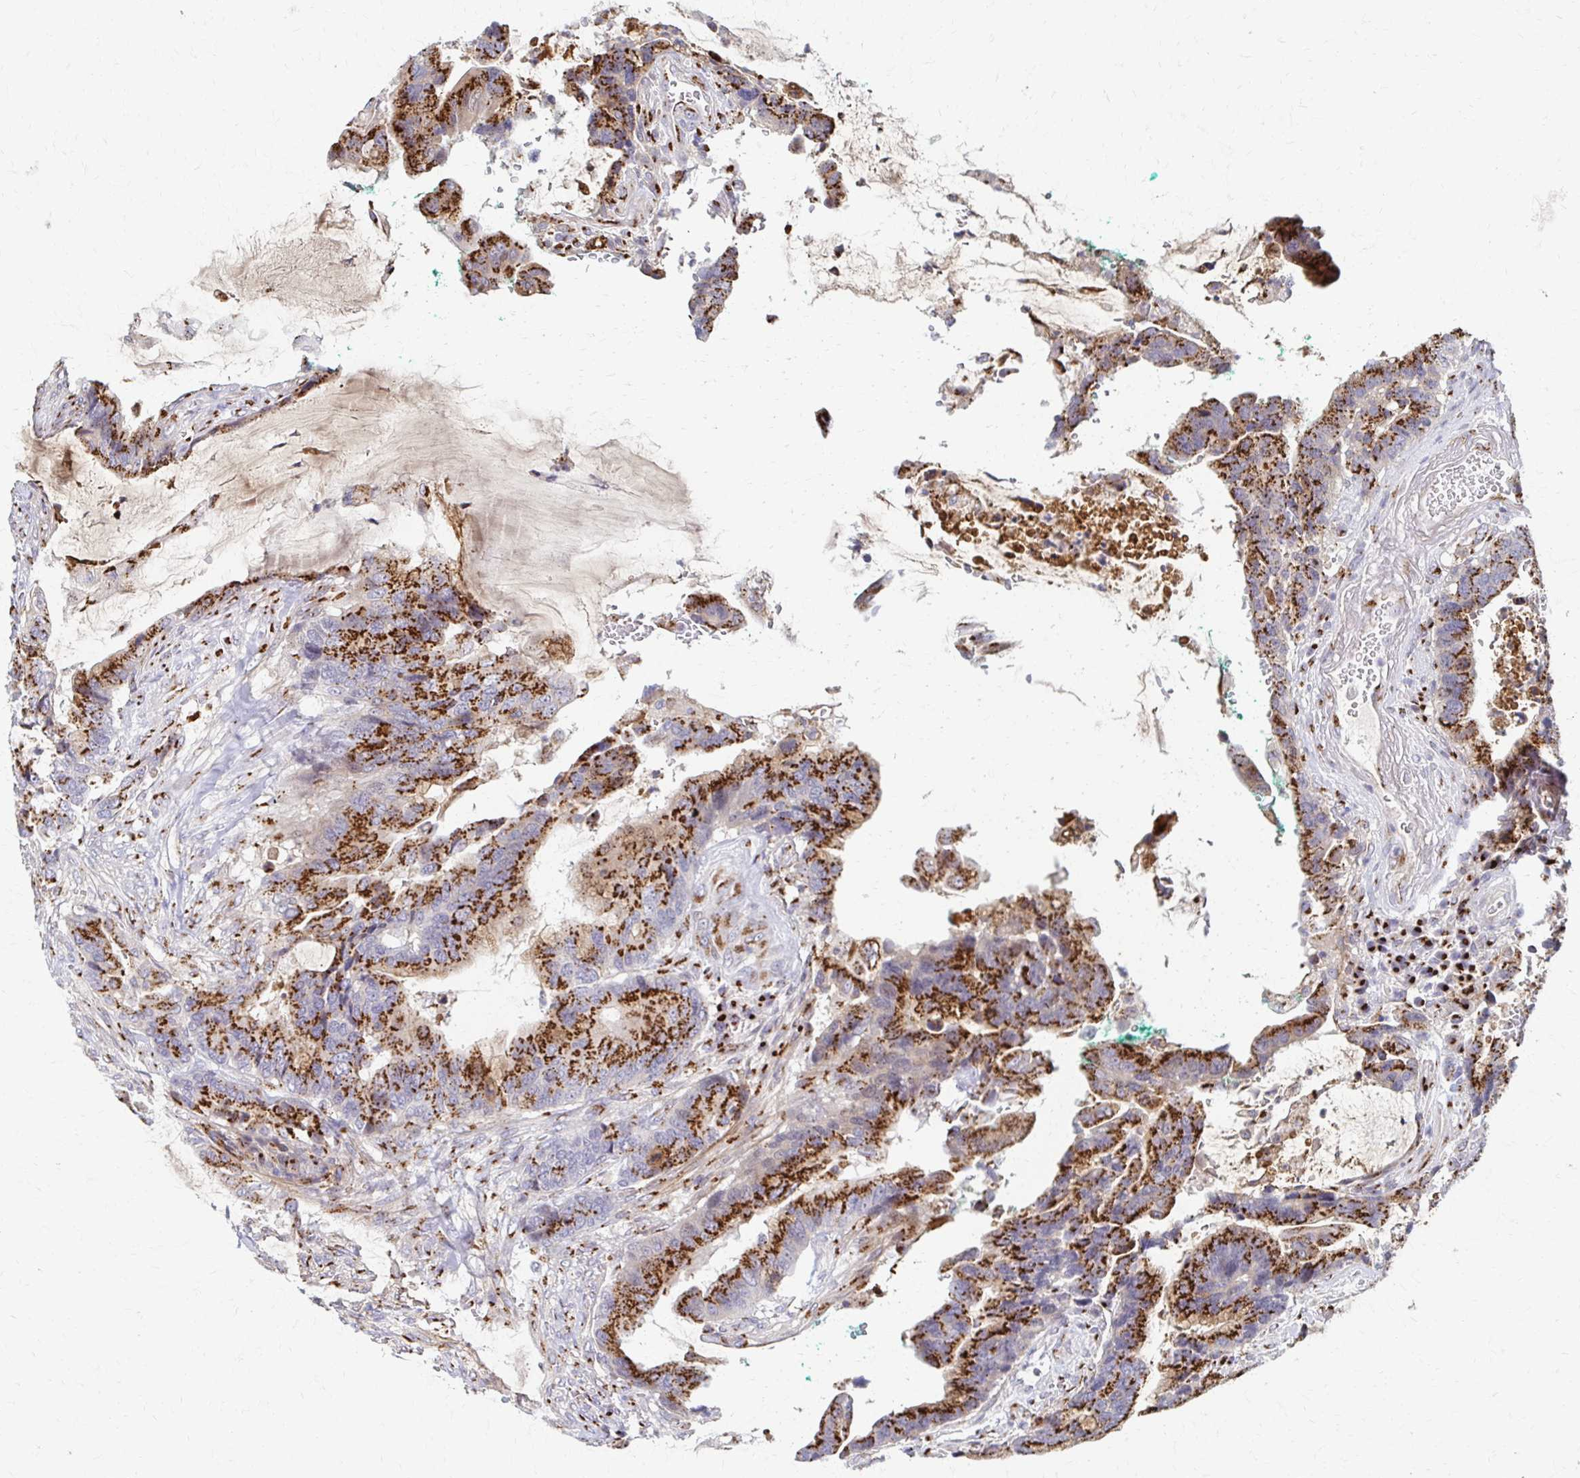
{"staining": {"intensity": "strong", "quantity": ">75%", "location": "cytoplasmic/membranous"}, "tissue": "colorectal cancer", "cell_type": "Tumor cells", "image_type": "cancer", "snomed": [{"axis": "morphology", "description": "Adenocarcinoma, NOS"}, {"axis": "topography", "description": "Rectum"}], "caption": "Immunohistochemical staining of adenocarcinoma (colorectal) displays strong cytoplasmic/membranous protein positivity in approximately >75% of tumor cells.", "gene": "TM9SF1", "patient": {"sex": "female", "age": 59}}